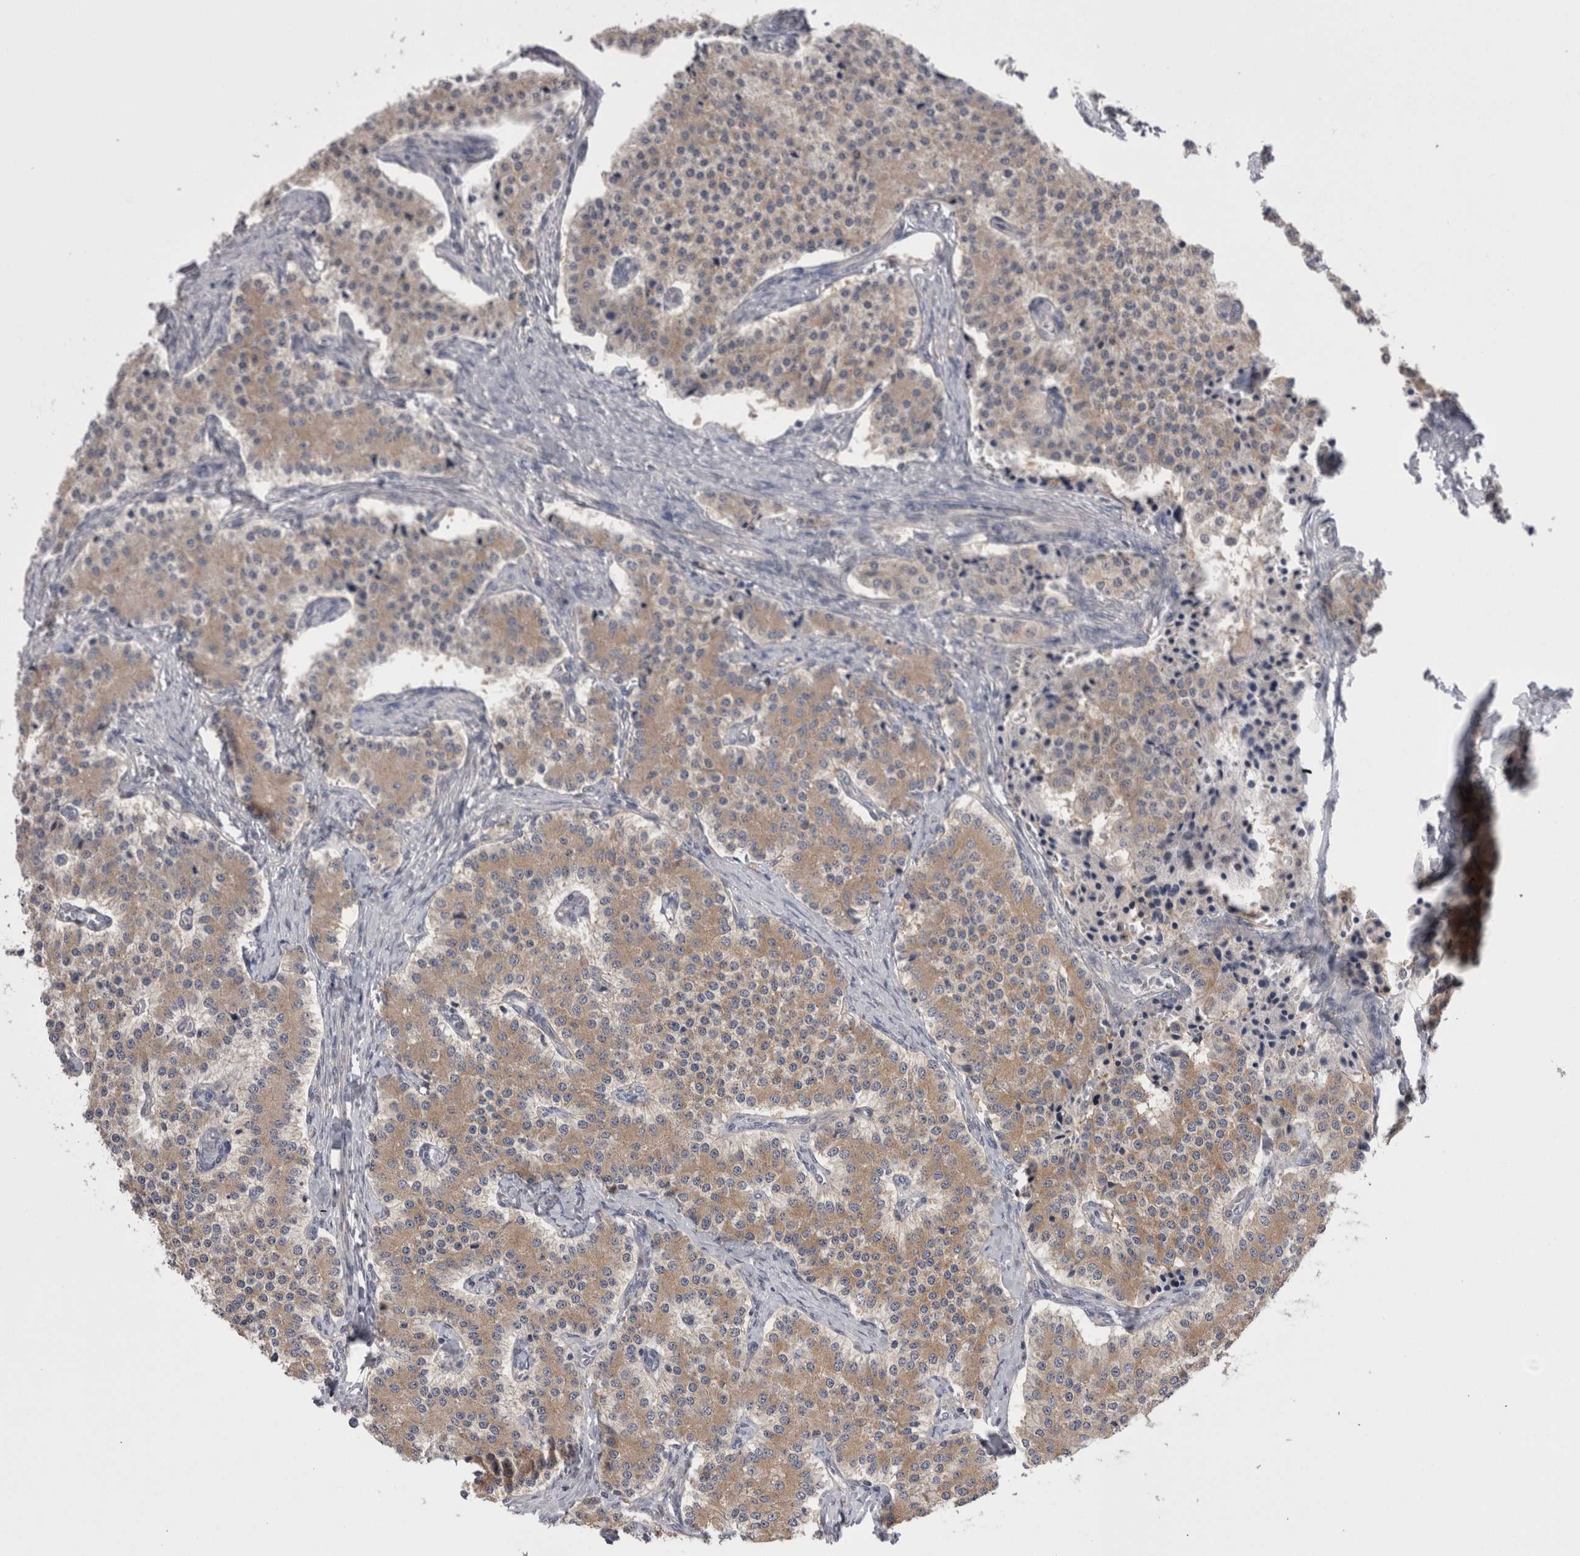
{"staining": {"intensity": "weak", "quantity": ">75%", "location": "cytoplasmic/membranous"}, "tissue": "carcinoid", "cell_type": "Tumor cells", "image_type": "cancer", "snomed": [{"axis": "morphology", "description": "Carcinoid, malignant, NOS"}, {"axis": "topography", "description": "Colon"}], "caption": "Protein analysis of malignant carcinoid tissue exhibits weak cytoplasmic/membranous positivity in about >75% of tumor cells.", "gene": "DCTN6", "patient": {"sex": "female", "age": 52}}